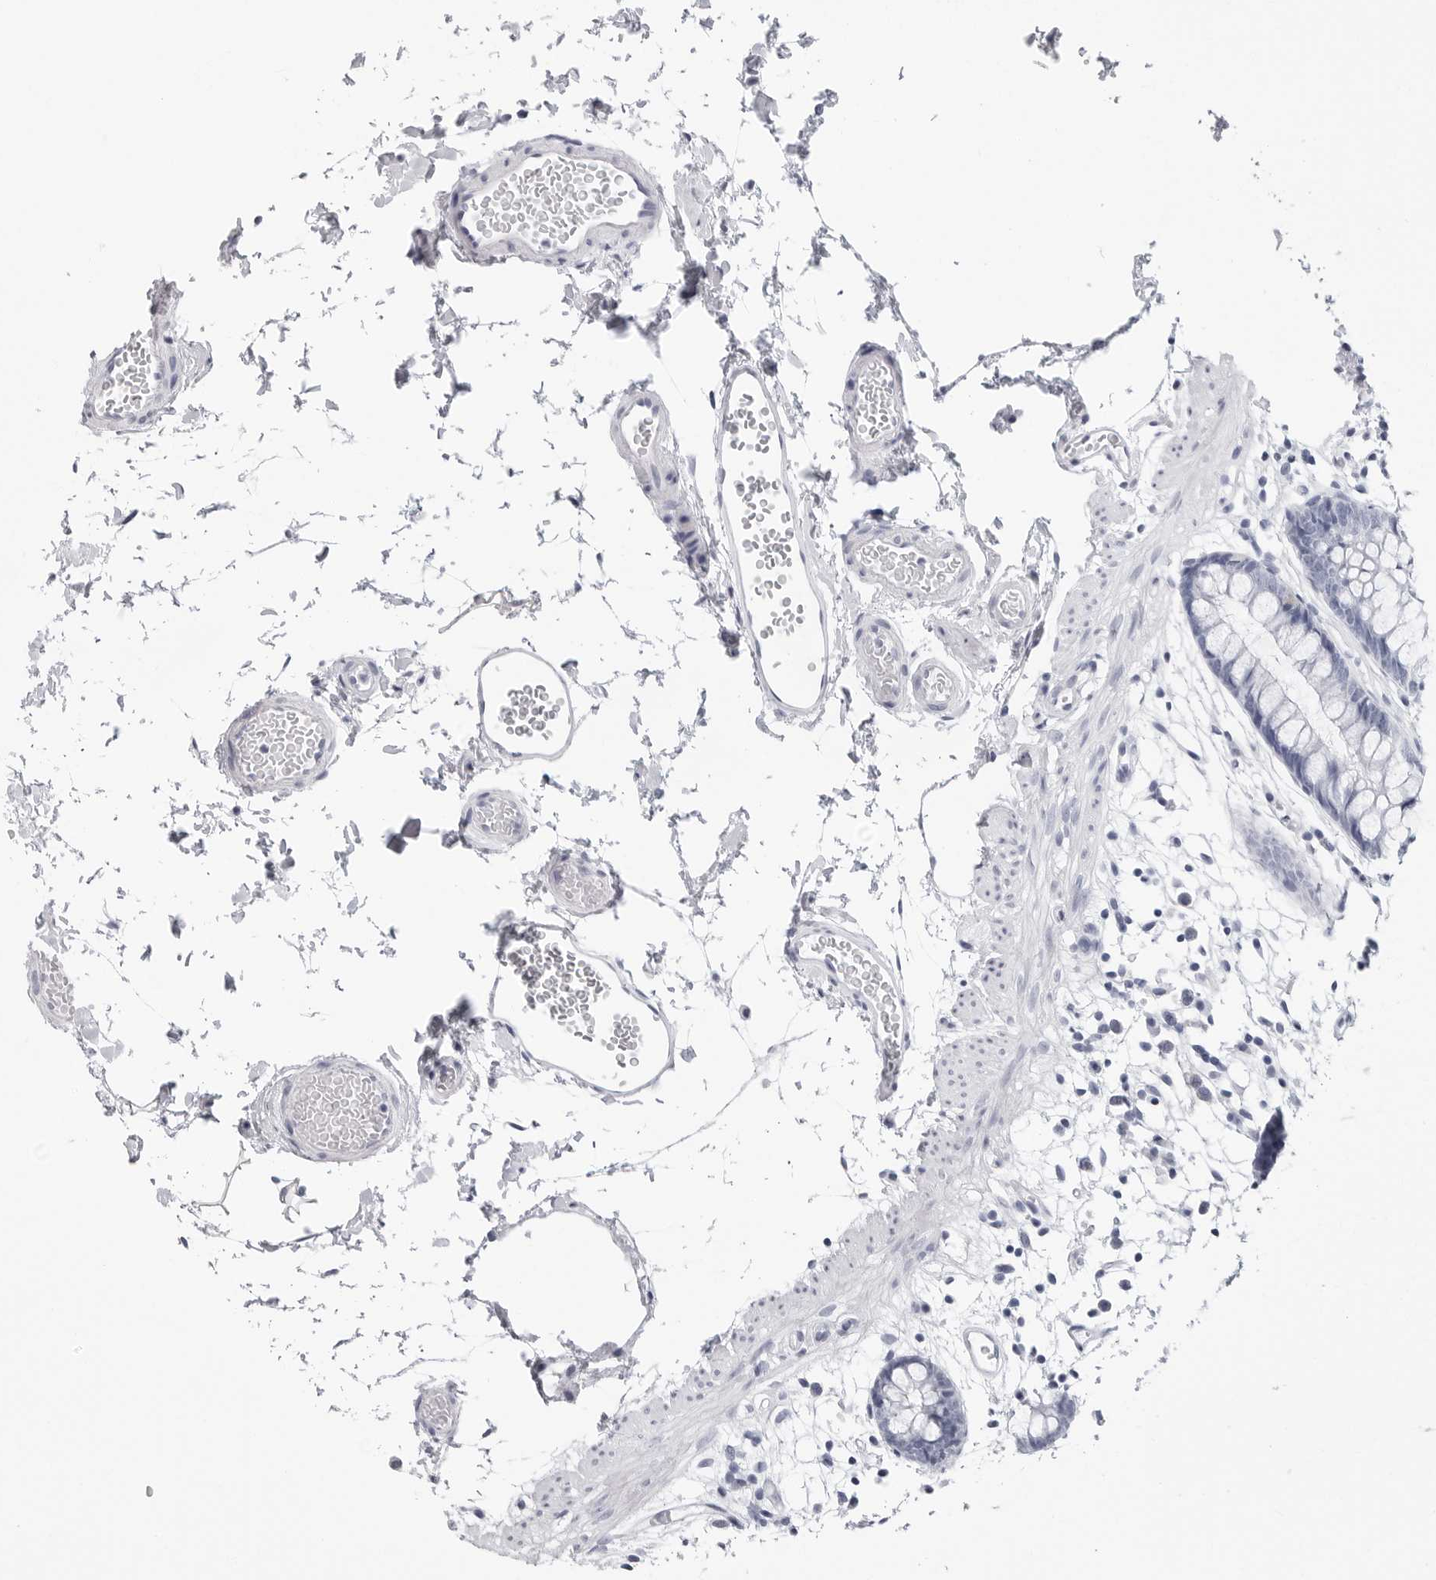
{"staining": {"intensity": "negative", "quantity": "none", "location": "none"}, "tissue": "colon", "cell_type": "Endothelial cells", "image_type": "normal", "snomed": [{"axis": "morphology", "description": "Normal tissue, NOS"}, {"axis": "topography", "description": "Colon"}], "caption": "Immunohistochemistry (IHC) histopathology image of benign colon: human colon stained with DAB (3,3'-diaminobenzidine) demonstrates no significant protein expression in endothelial cells.", "gene": "CSH1", "patient": {"sex": "male", "age": 56}}